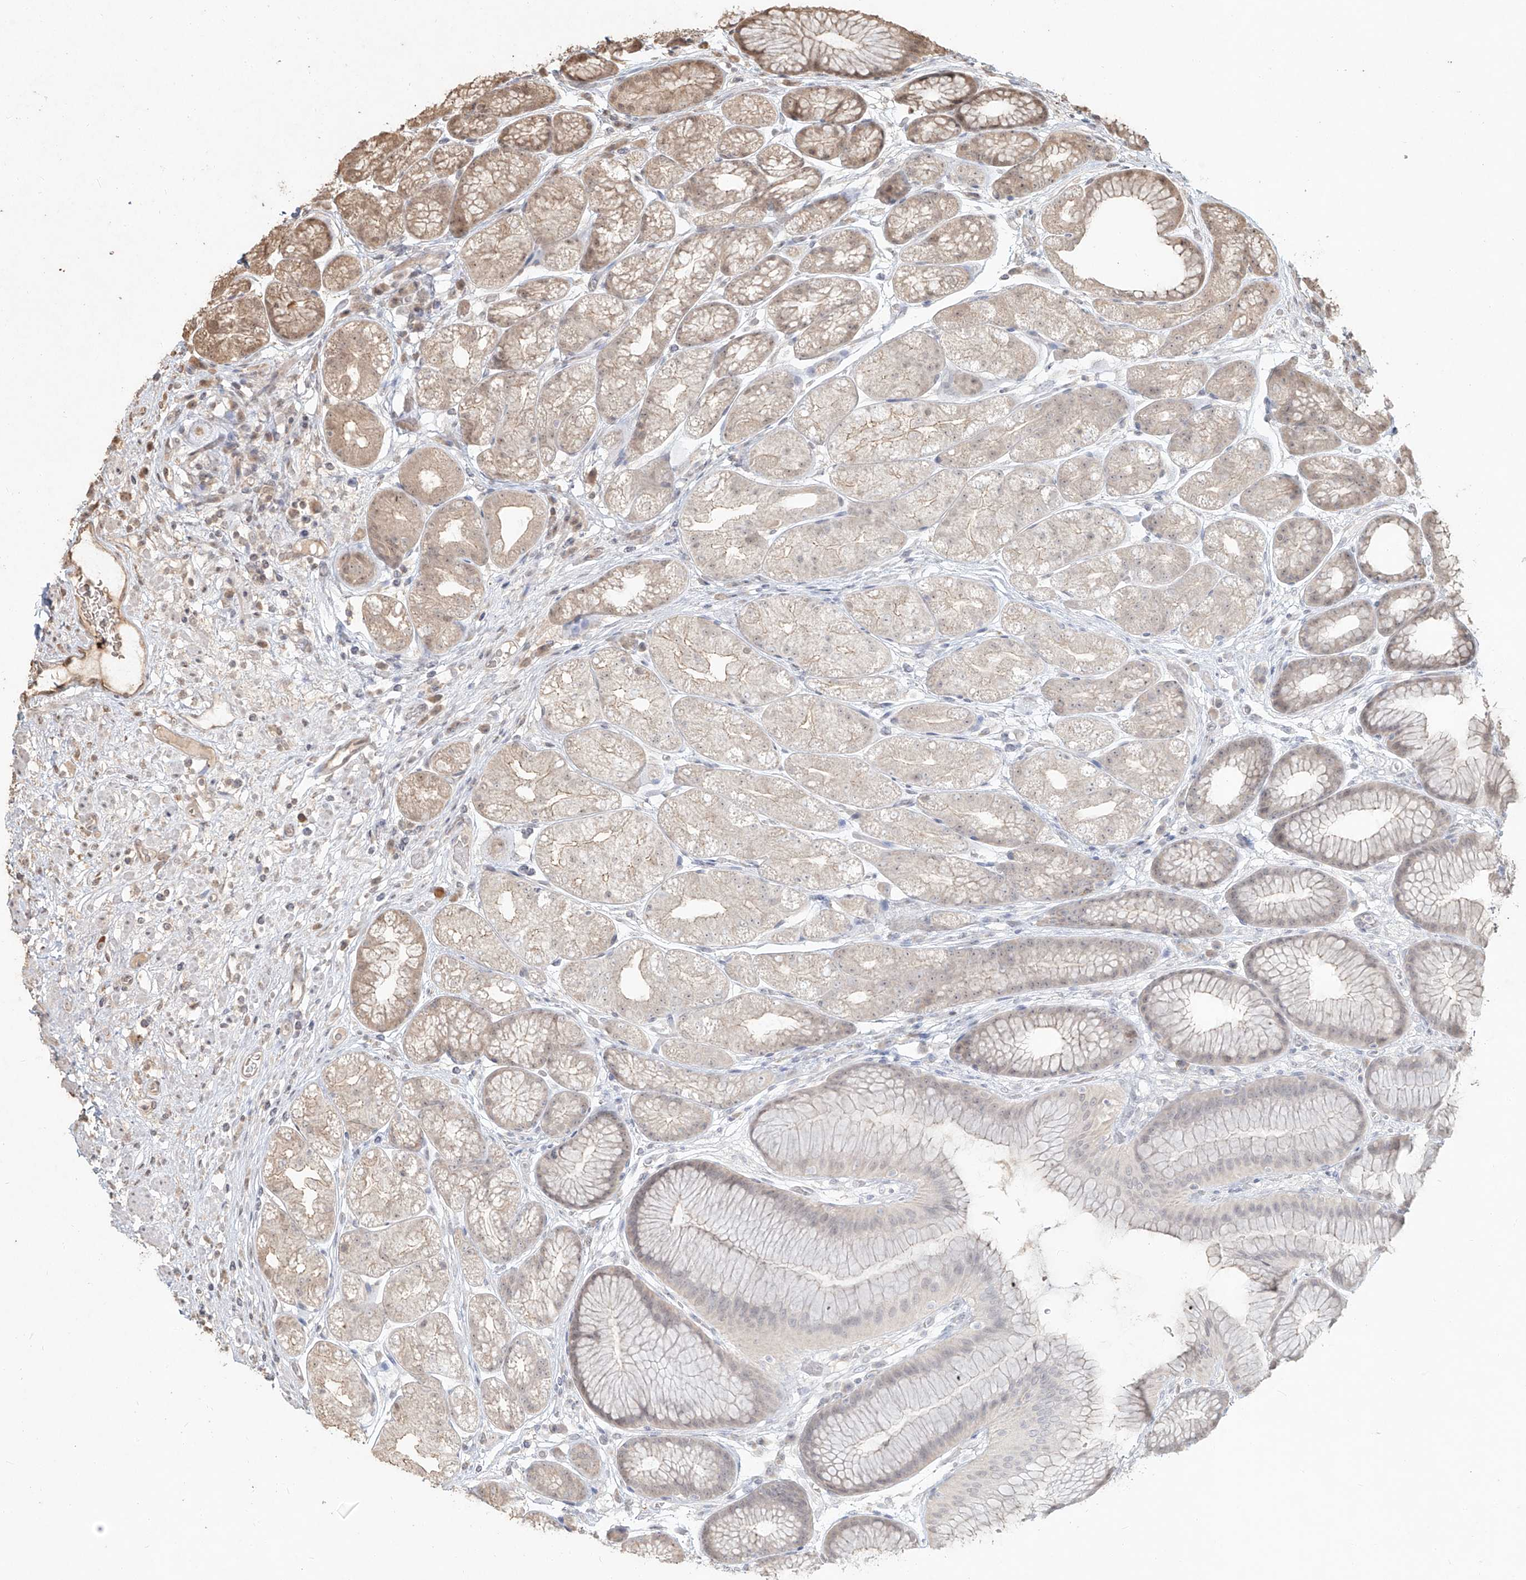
{"staining": {"intensity": "weak", "quantity": "<25%", "location": "cytoplasmic/membranous,nuclear"}, "tissue": "stomach", "cell_type": "Glandular cells", "image_type": "normal", "snomed": [{"axis": "morphology", "description": "Normal tissue, NOS"}, {"axis": "topography", "description": "Stomach"}], "caption": "Histopathology image shows no protein staining in glandular cells of benign stomach.", "gene": "UBE2K", "patient": {"sex": "male", "age": 57}}